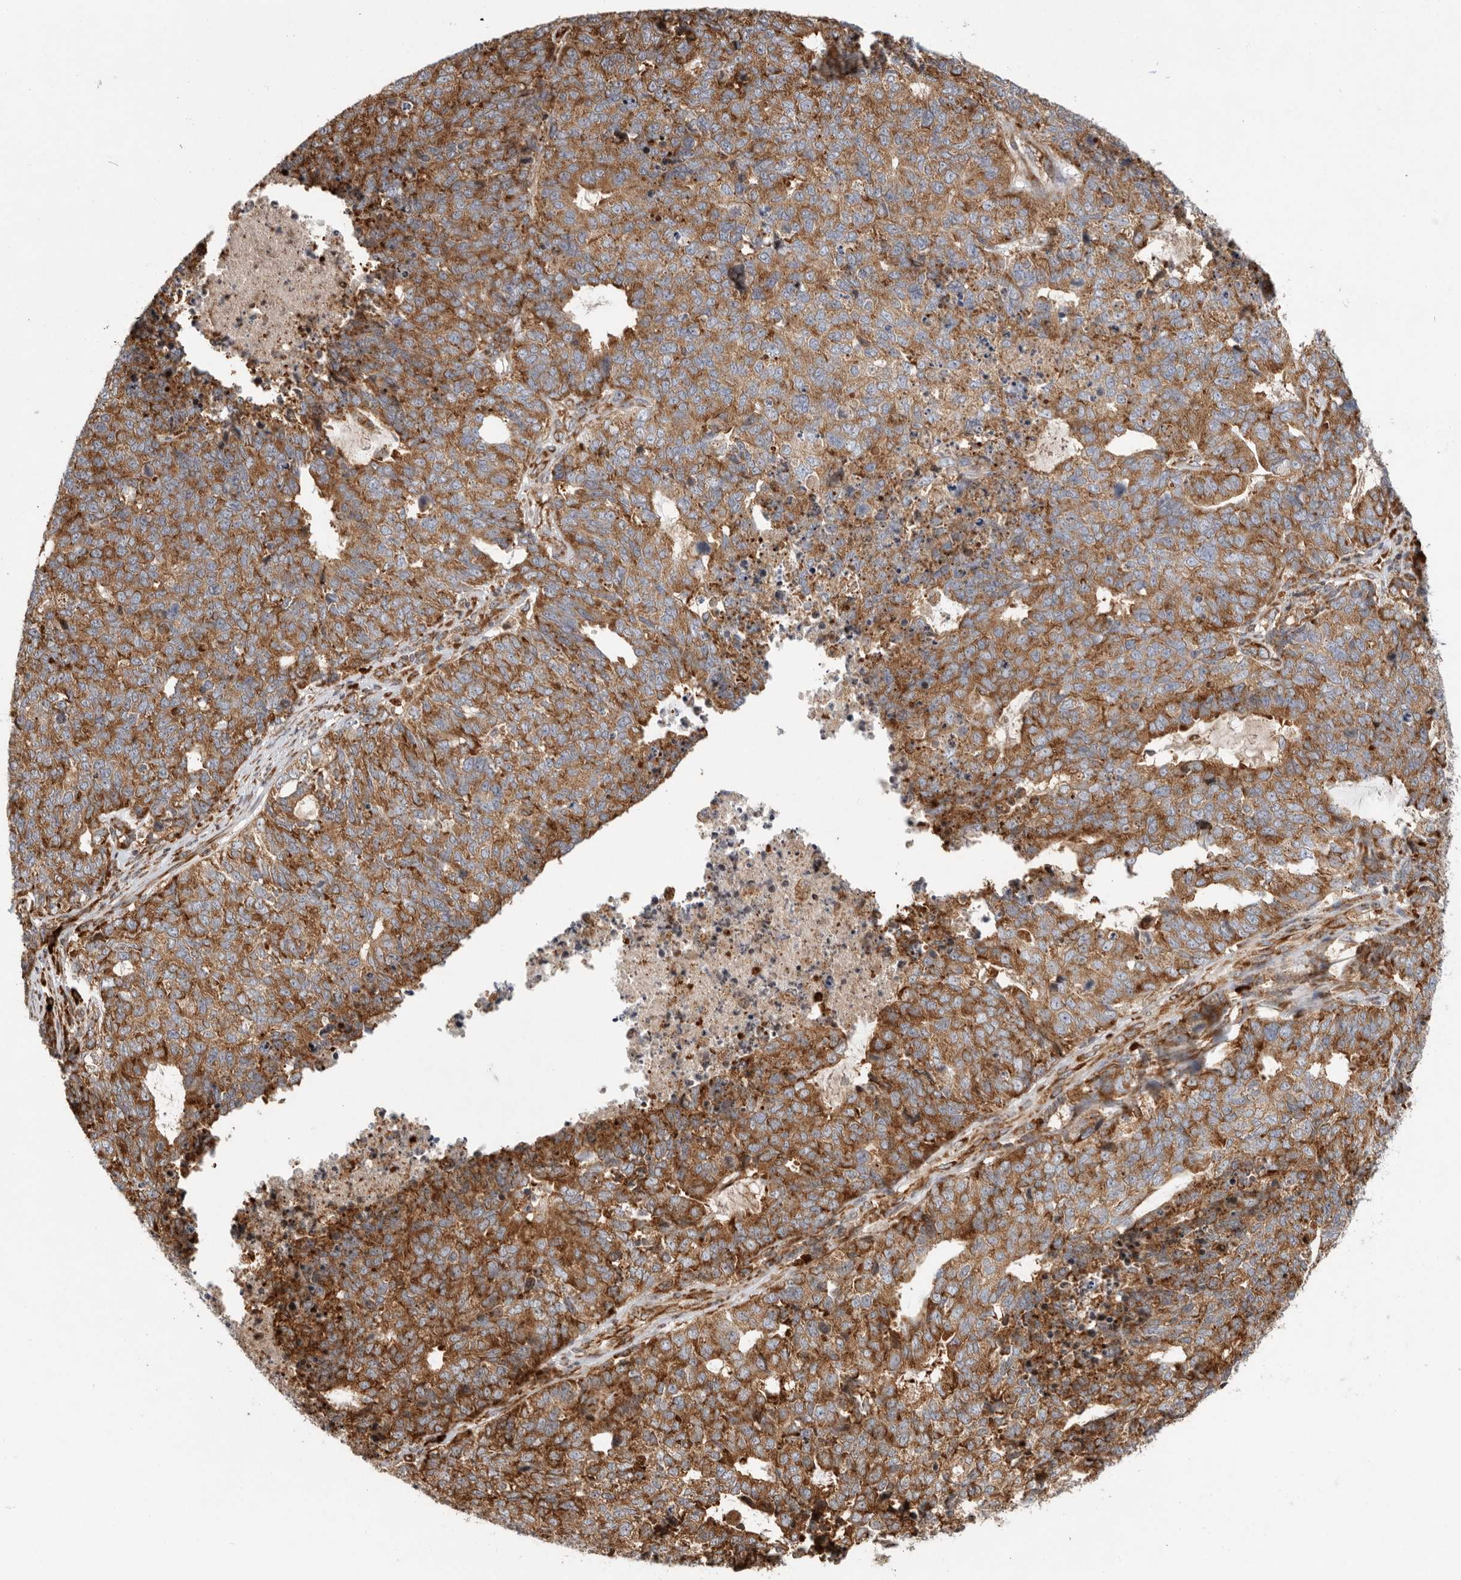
{"staining": {"intensity": "moderate", "quantity": ">75%", "location": "cytoplasmic/membranous"}, "tissue": "cervical cancer", "cell_type": "Tumor cells", "image_type": "cancer", "snomed": [{"axis": "morphology", "description": "Squamous cell carcinoma, NOS"}, {"axis": "topography", "description": "Cervix"}], "caption": "Squamous cell carcinoma (cervical) tissue shows moderate cytoplasmic/membranous staining in about >75% of tumor cells, visualized by immunohistochemistry. The protein of interest is shown in brown color, while the nuclei are stained blue.", "gene": "FZD3", "patient": {"sex": "female", "age": 63}}